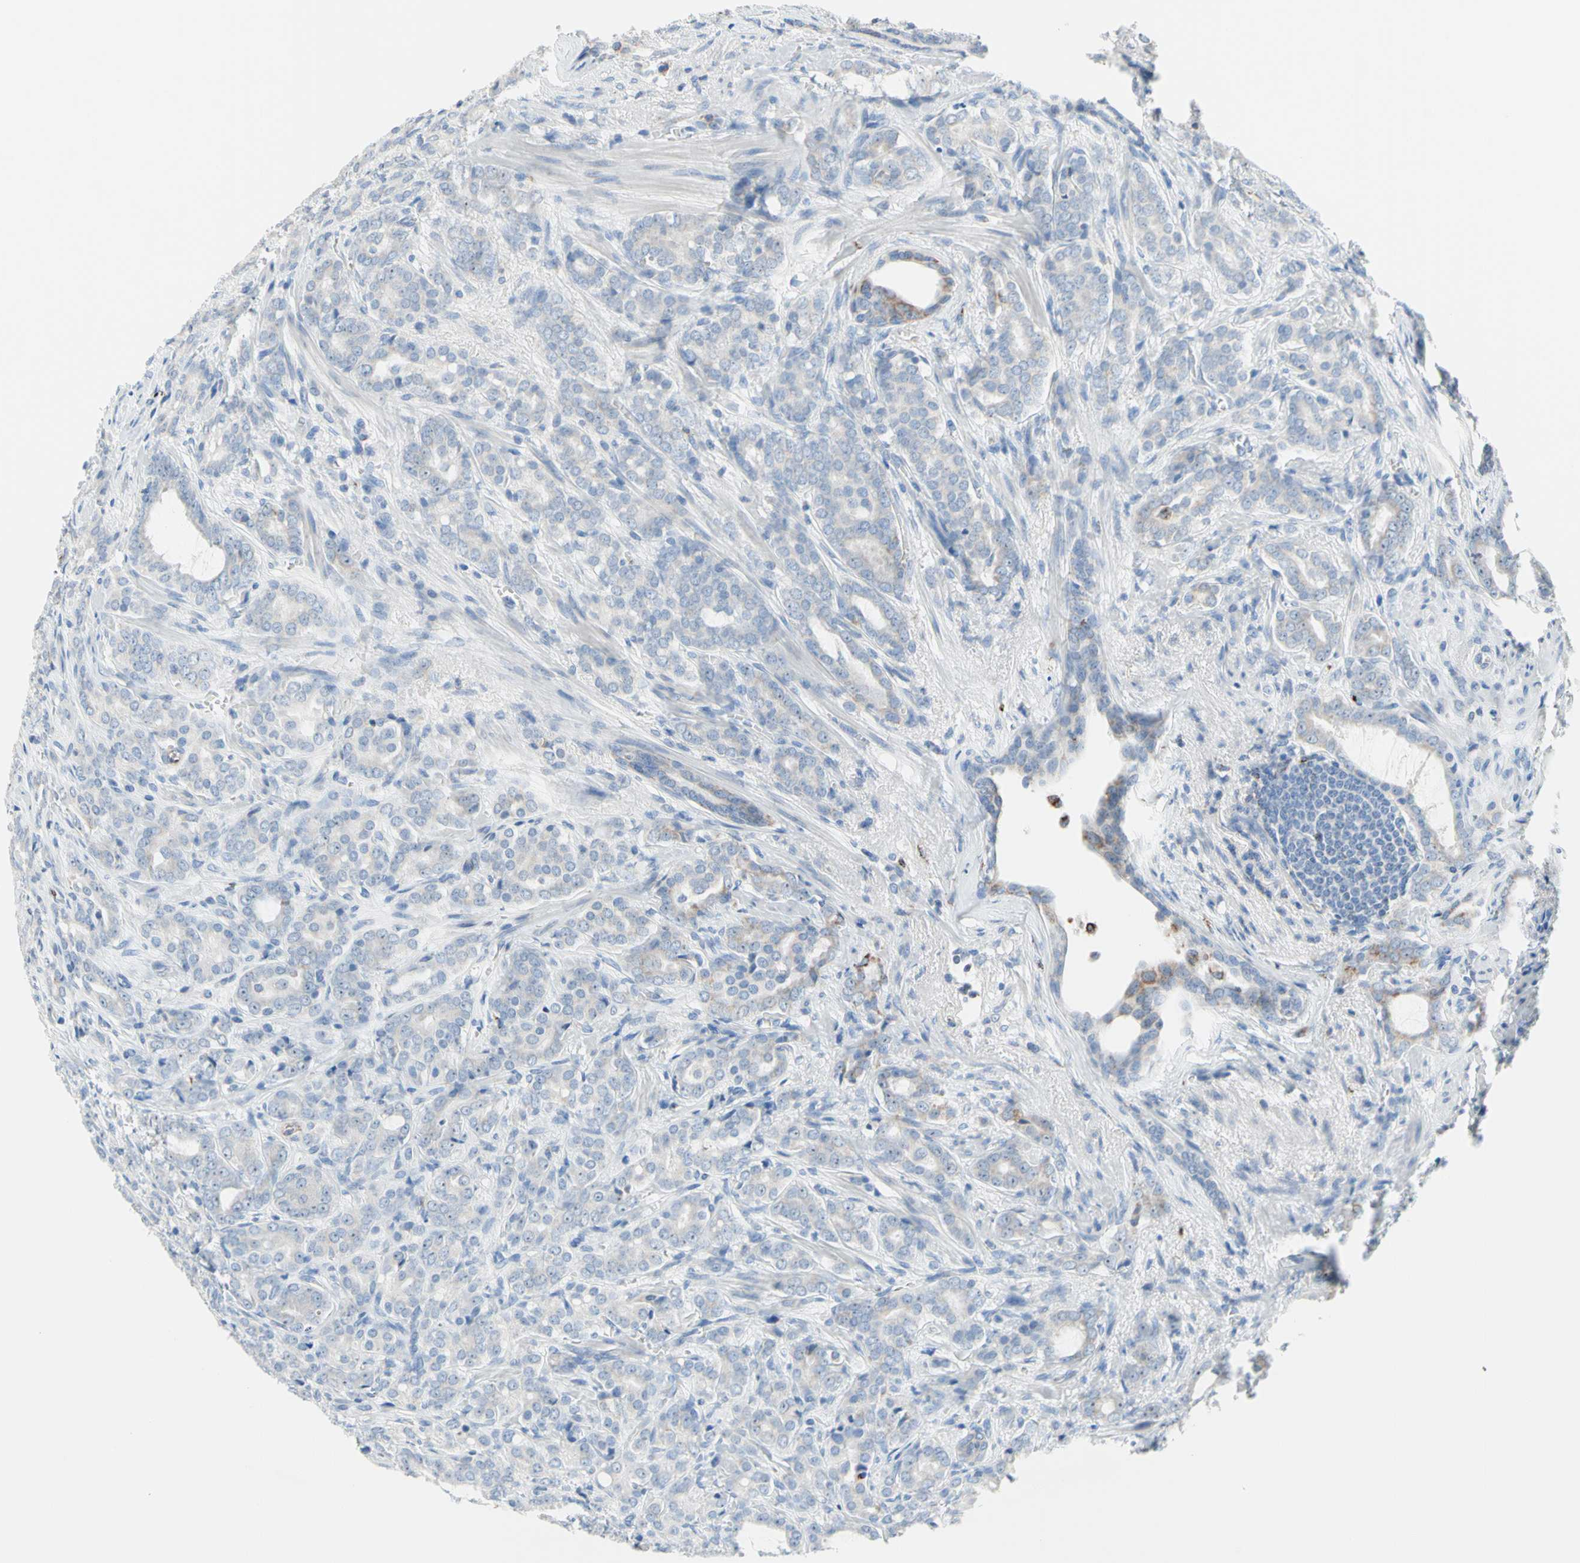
{"staining": {"intensity": "weak", "quantity": "<25%", "location": "nuclear"}, "tissue": "prostate cancer", "cell_type": "Tumor cells", "image_type": "cancer", "snomed": [{"axis": "morphology", "description": "Adenocarcinoma, High grade"}, {"axis": "topography", "description": "Prostate"}], "caption": "A high-resolution micrograph shows IHC staining of adenocarcinoma (high-grade) (prostate), which shows no significant positivity in tumor cells. (Stains: DAB (3,3'-diaminobenzidine) immunohistochemistry (IHC) with hematoxylin counter stain, Microscopy: brightfield microscopy at high magnification).", "gene": "CYSLTR1", "patient": {"sex": "male", "age": 64}}